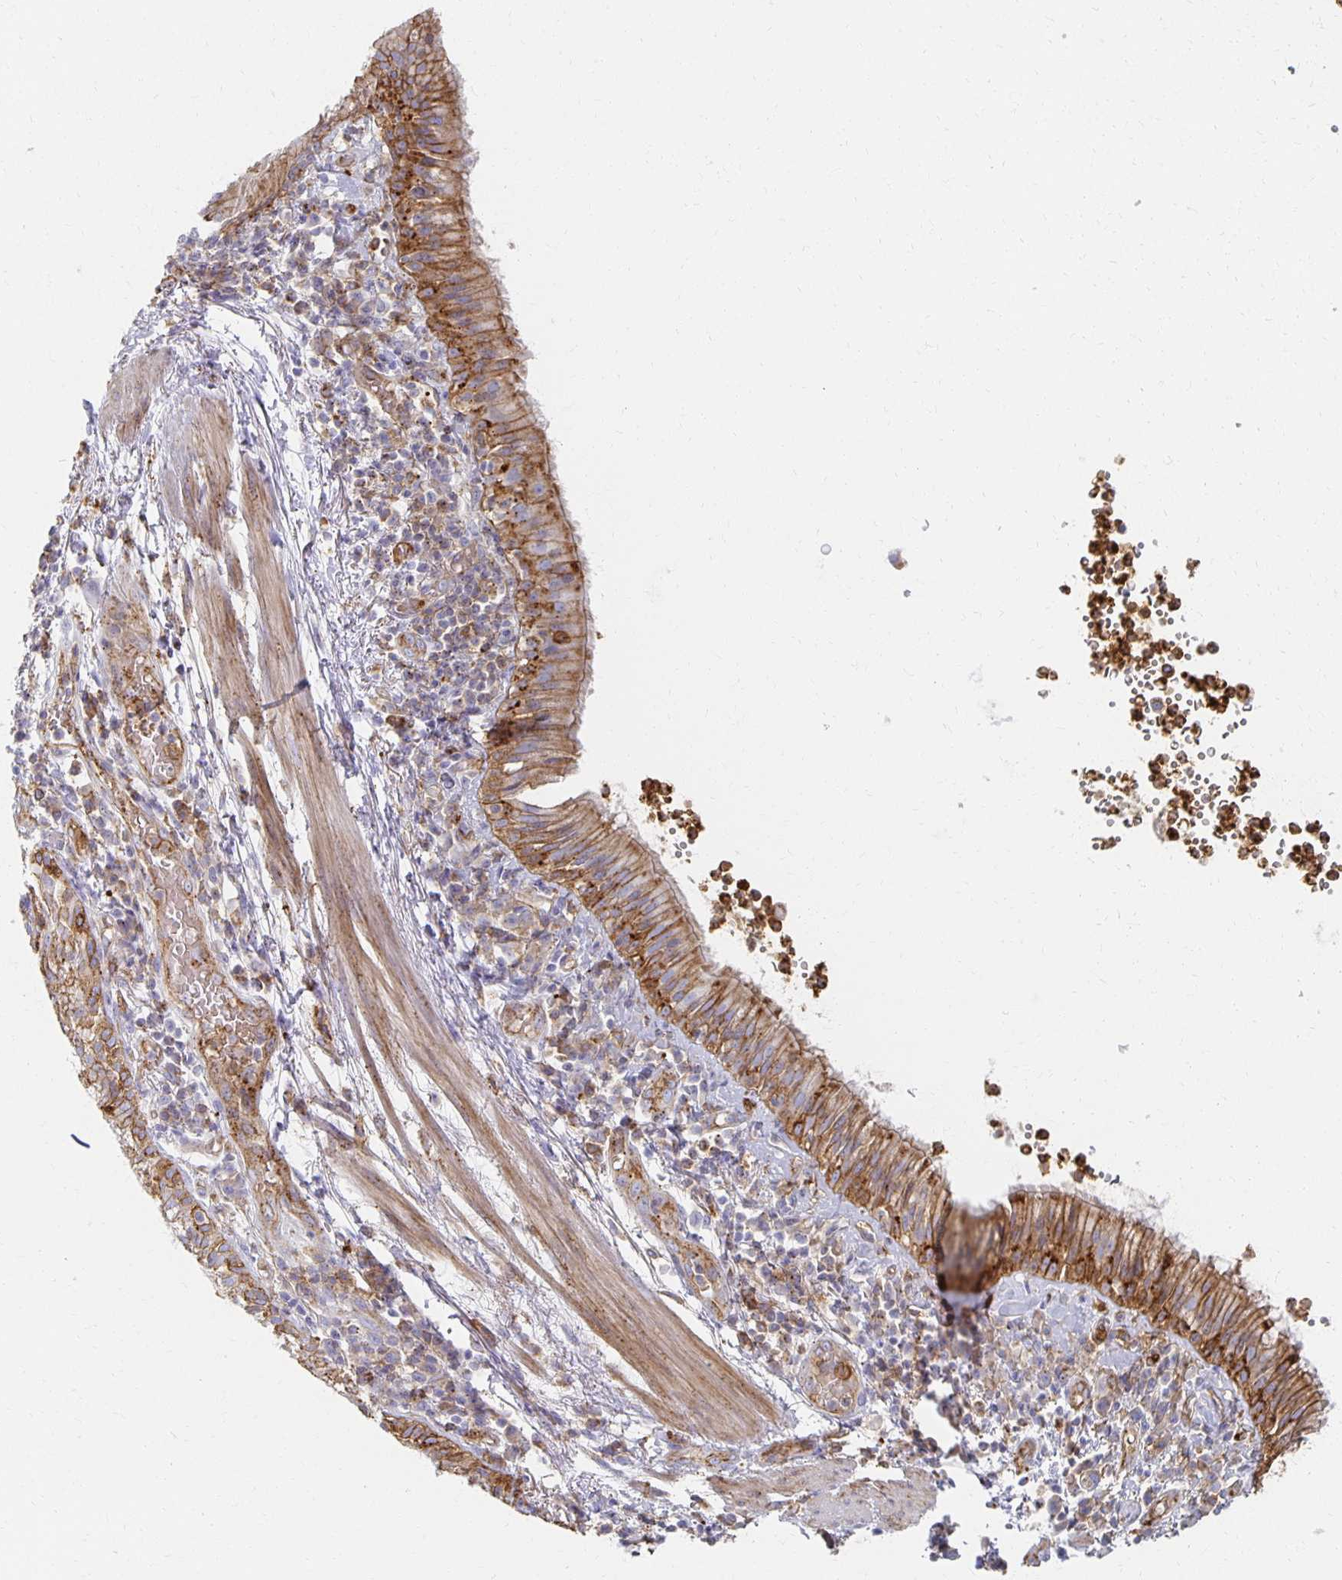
{"staining": {"intensity": "moderate", "quantity": ">75%", "location": "cytoplasmic/membranous"}, "tissue": "bronchus", "cell_type": "Respiratory epithelial cells", "image_type": "normal", "snomed": [{"axis": "morphology", "description": "Normal tissue, NOS"}, {"axis": "topography", "description": "Cartilage tissue"}, {"axis": "topography", "description": "Bronchus"}], "caption": "Immunohistochemical staining of unremarkable bronchus shows medium levels of moderate cytoplasmic/membranous positivity in approximately >75% of respiratory epithelial cells.", "gene": "TAAR1", "patient": {"sex": "male", "age": 56}}